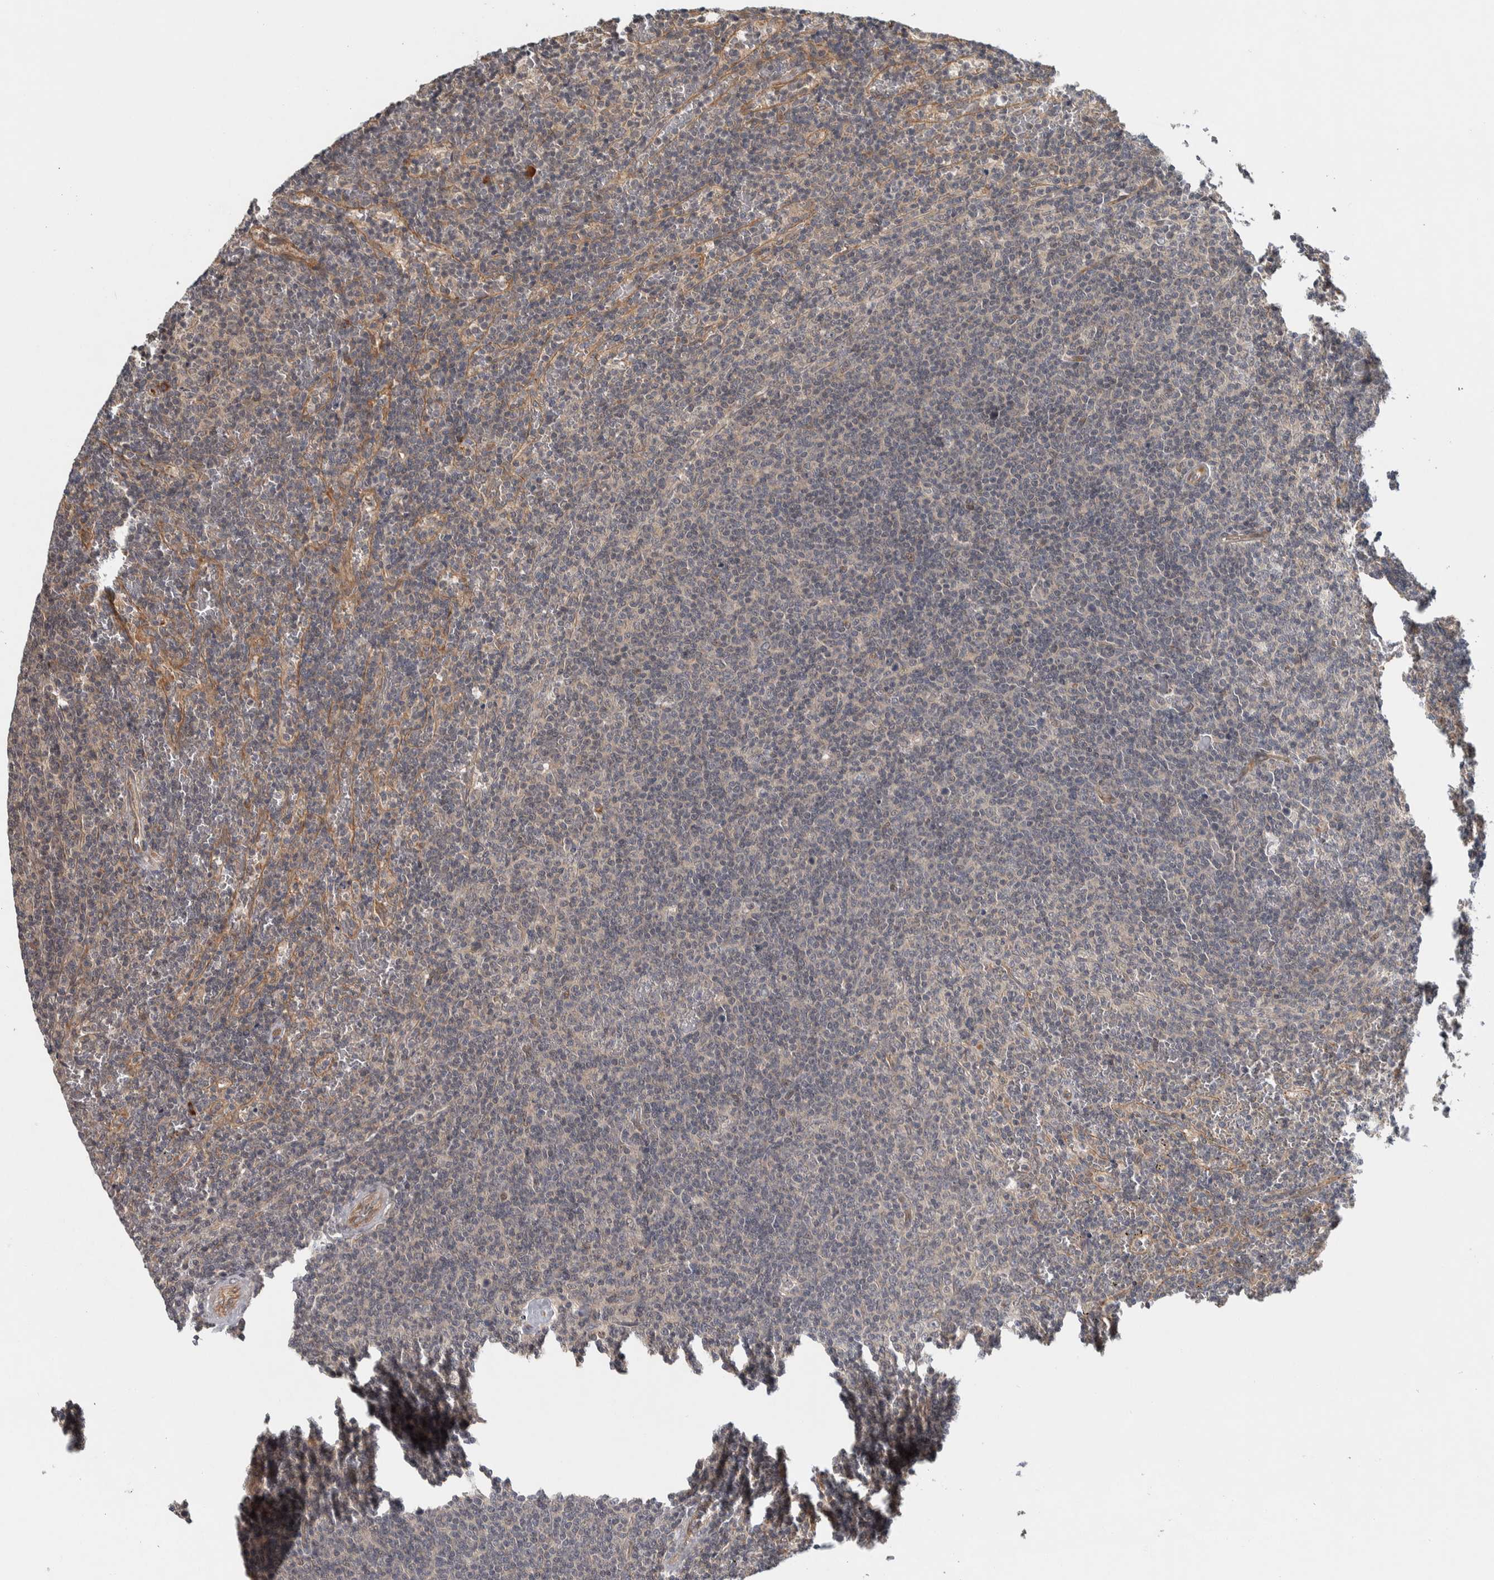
{"staining": {"intensity": "negative", "quantity": "none", "location": "none"}, "tissue": "lymphoma", "cell_type": "Tumor cells", "image_type": "cancer", "snomed": [{"axis": "morphology", "description": "Malignant lymphoma, non-Hodgkin's type, Low grade"}, {"axis": "topography", "description": "Spleen"}], "caption": "Lymphoma was stained to show a protein in brown. There is no significant expression in tumor cells.", "gene": "TBC1D31", "patient": {"sex": "female", "age": 50}}